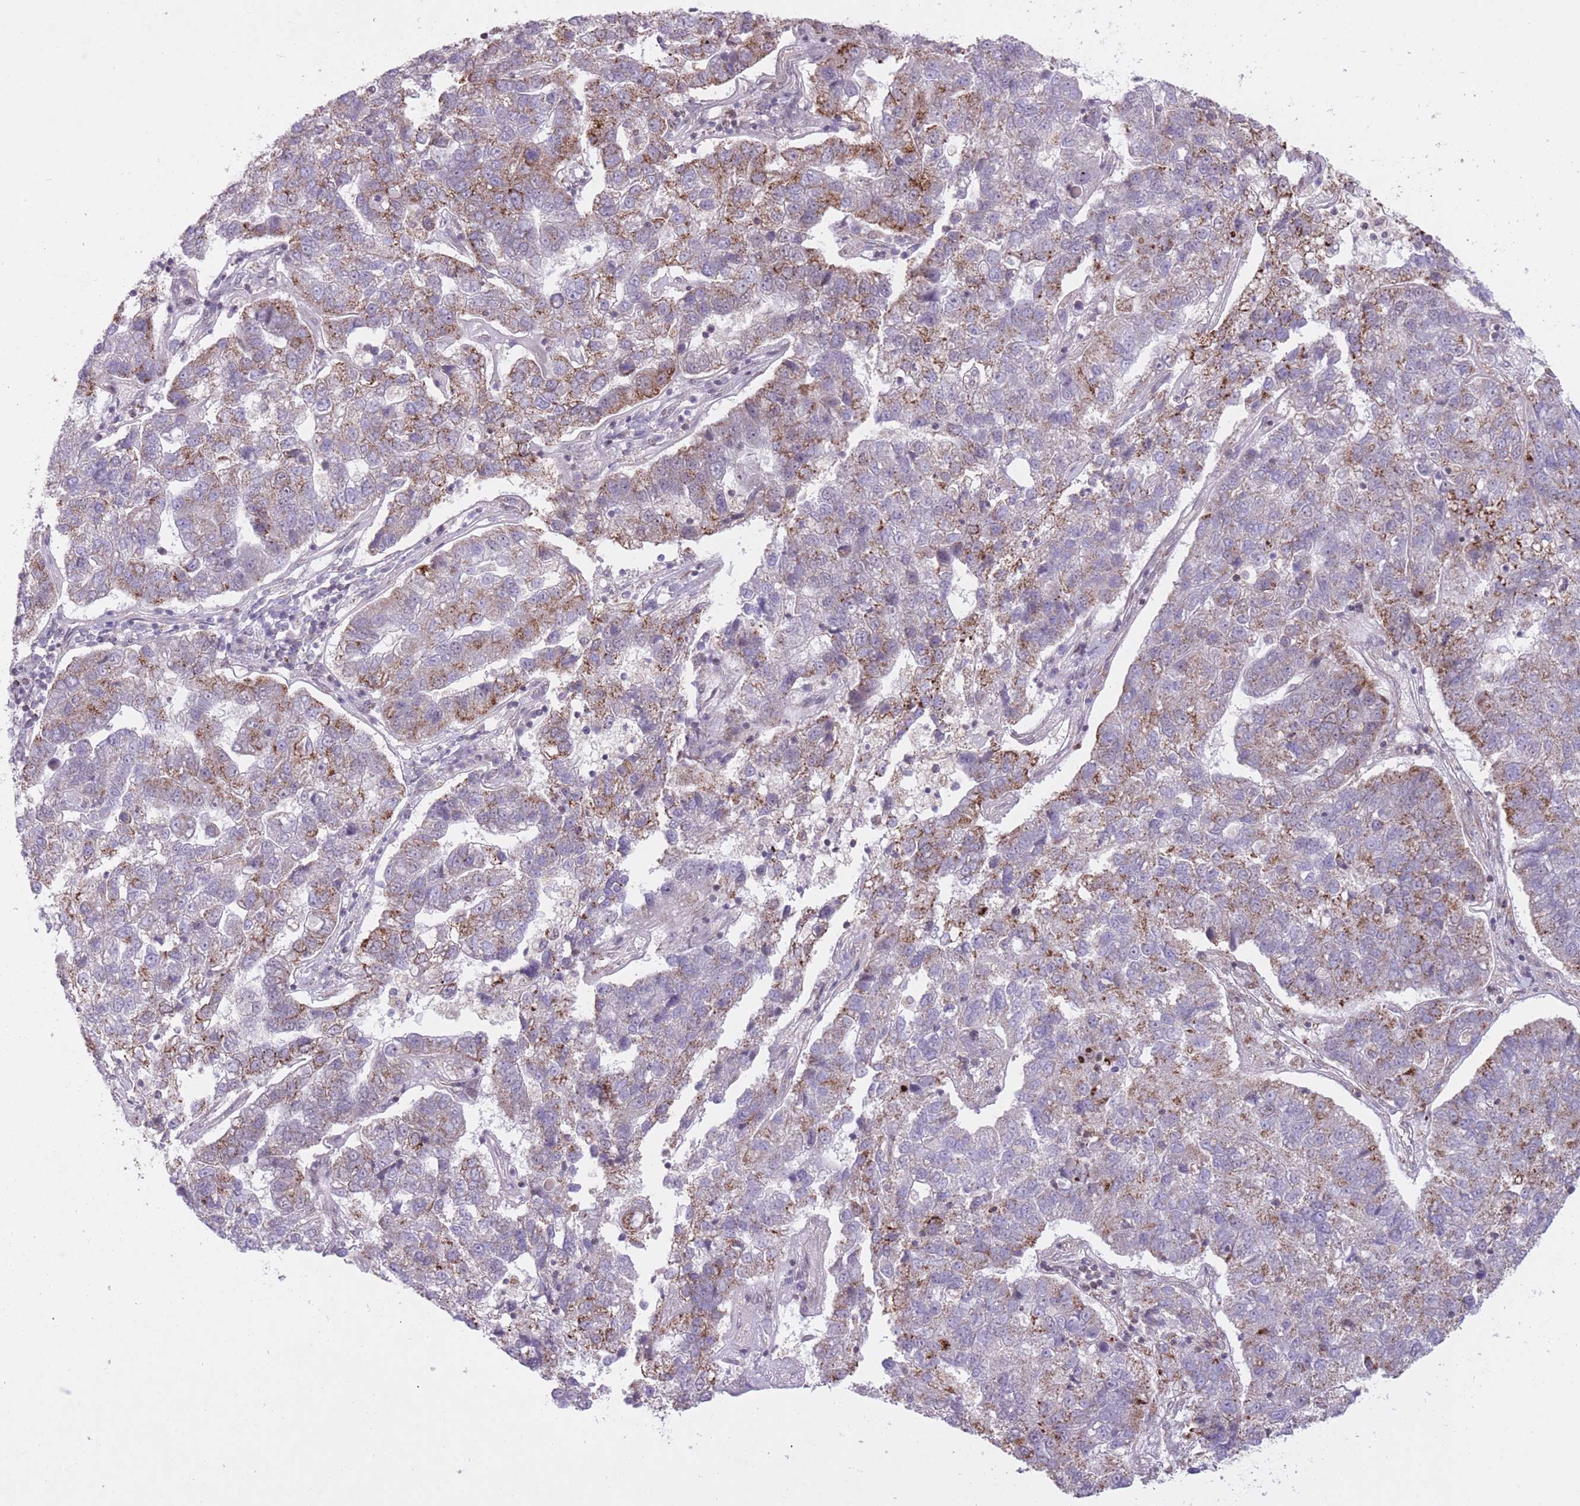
{"staining": {"intensity": "moderate", "quantity": "<25%", "location": "cytoplasmic/membranous"}, "tissue": "pancreatic cancer", "cell_type": "Tumor cells", "image_type": "cancer", "snomed": [{"axis": "morphology", "description": "Adenocarcinoma, NOS"}, {"axis": "topography", "description": "Pancreas"}], "caption": "Adenocarcinoma (pancreatic) tissue demonstrates moderate cytoplasmic/membranous expression in about <25% of tumor cells, visualized by immunohistochemistry.", "gene": "DPYSL4", "patient": {"sex": "female", "age": 61}}